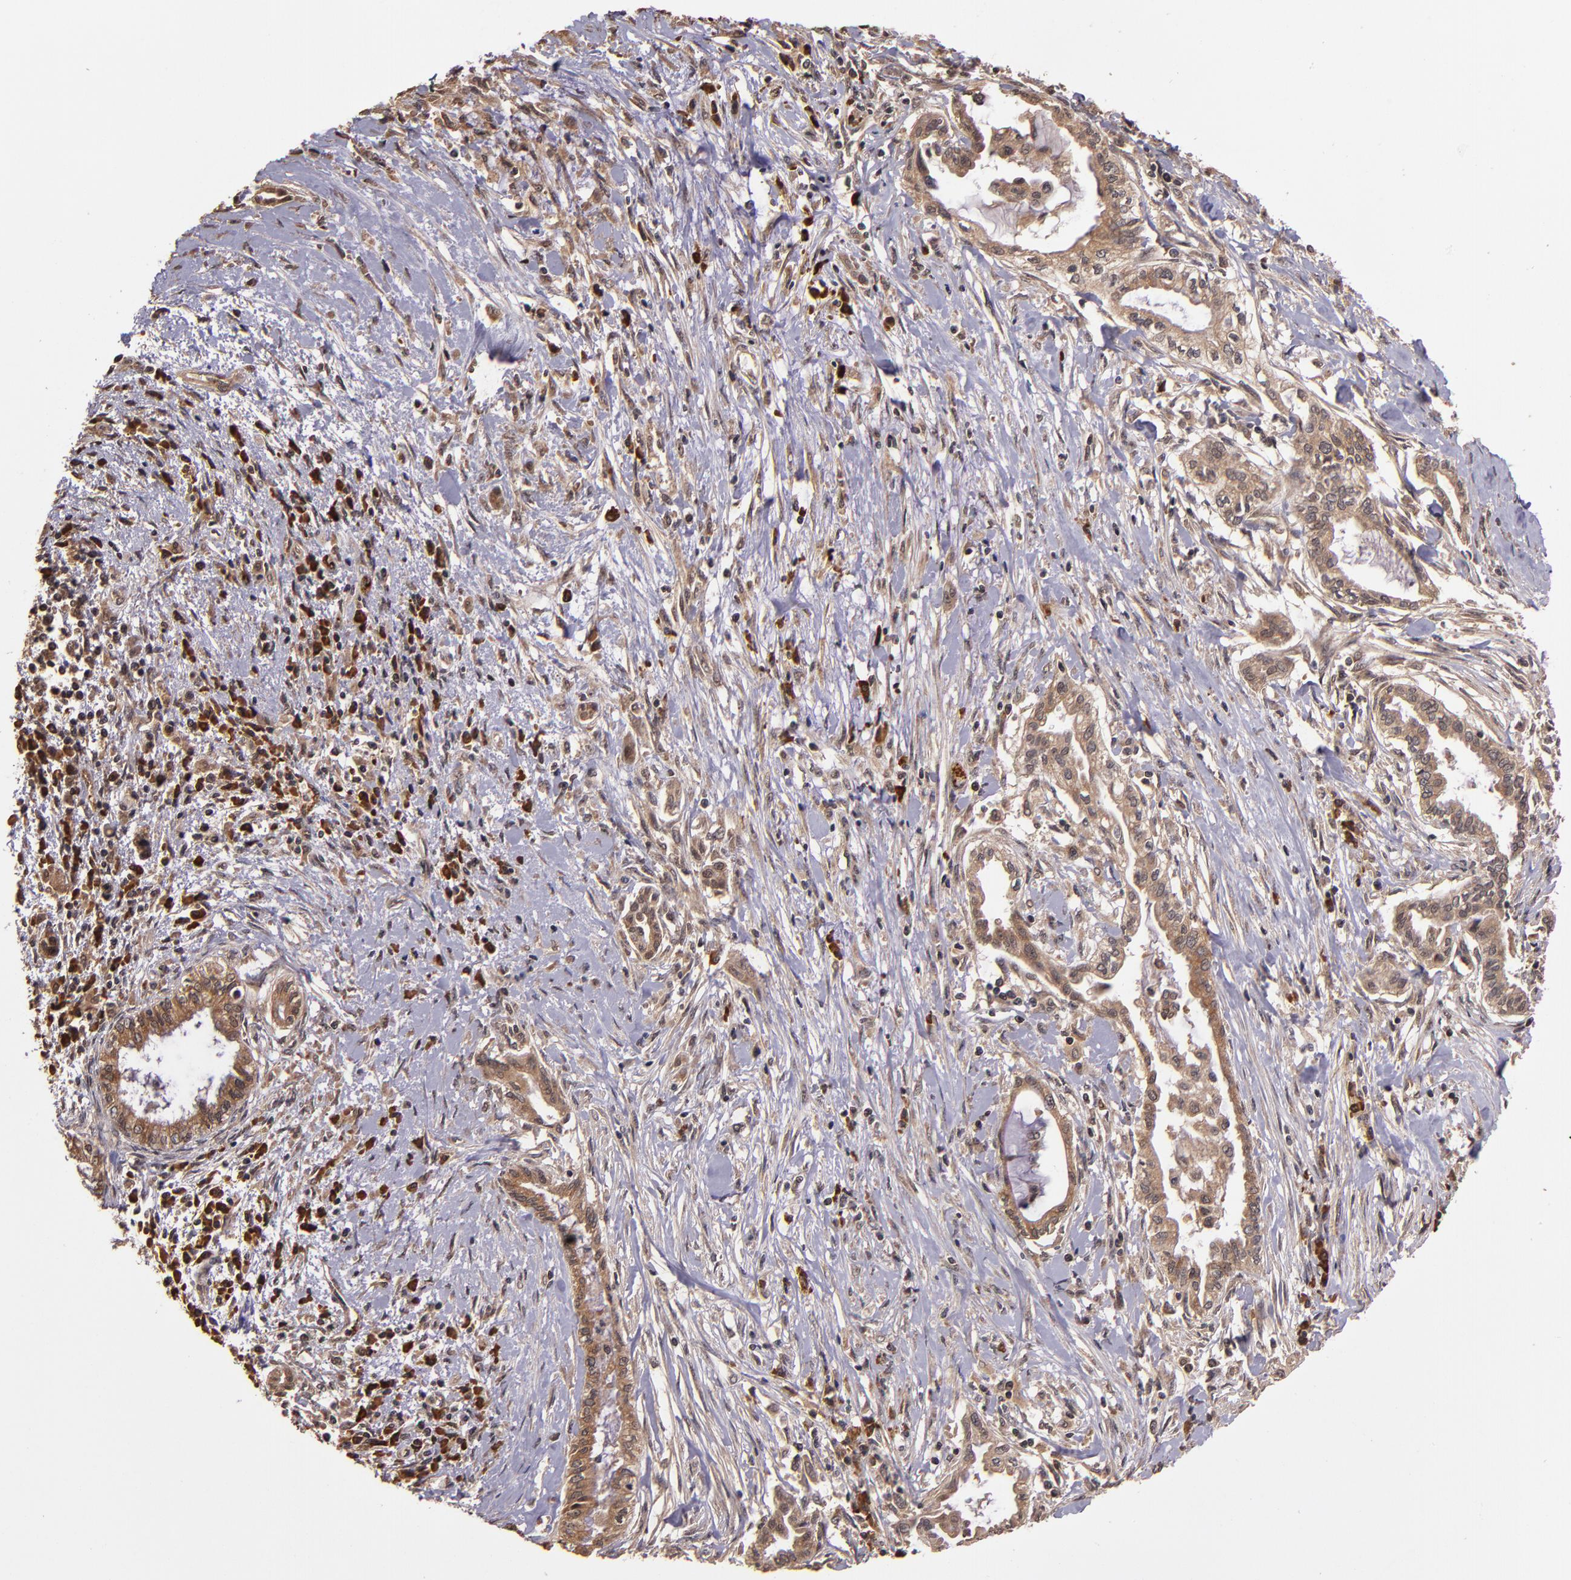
{"staining": {"intensity": "moderate", "quantity": ">75%", "location": "cytoplasmic/membranous"}, "tissue": "pancreatic cancer", "cell_type": "Tumor cells", "image_type": "cancer", "snomed": [{"axis": "morphology", "description": "Adenocarcinoma, NOS"}, {"axis": "topography", "description": "Pancreas"}], "caption": "A photomicrograph of human adenocarcinoma (pancreatic) stained for a protein displays moderate cytoplasmic/membranous brown staining in tumor cells.", "gene": "RIOK3", "patient": {"sex": "female", "age": 64}}